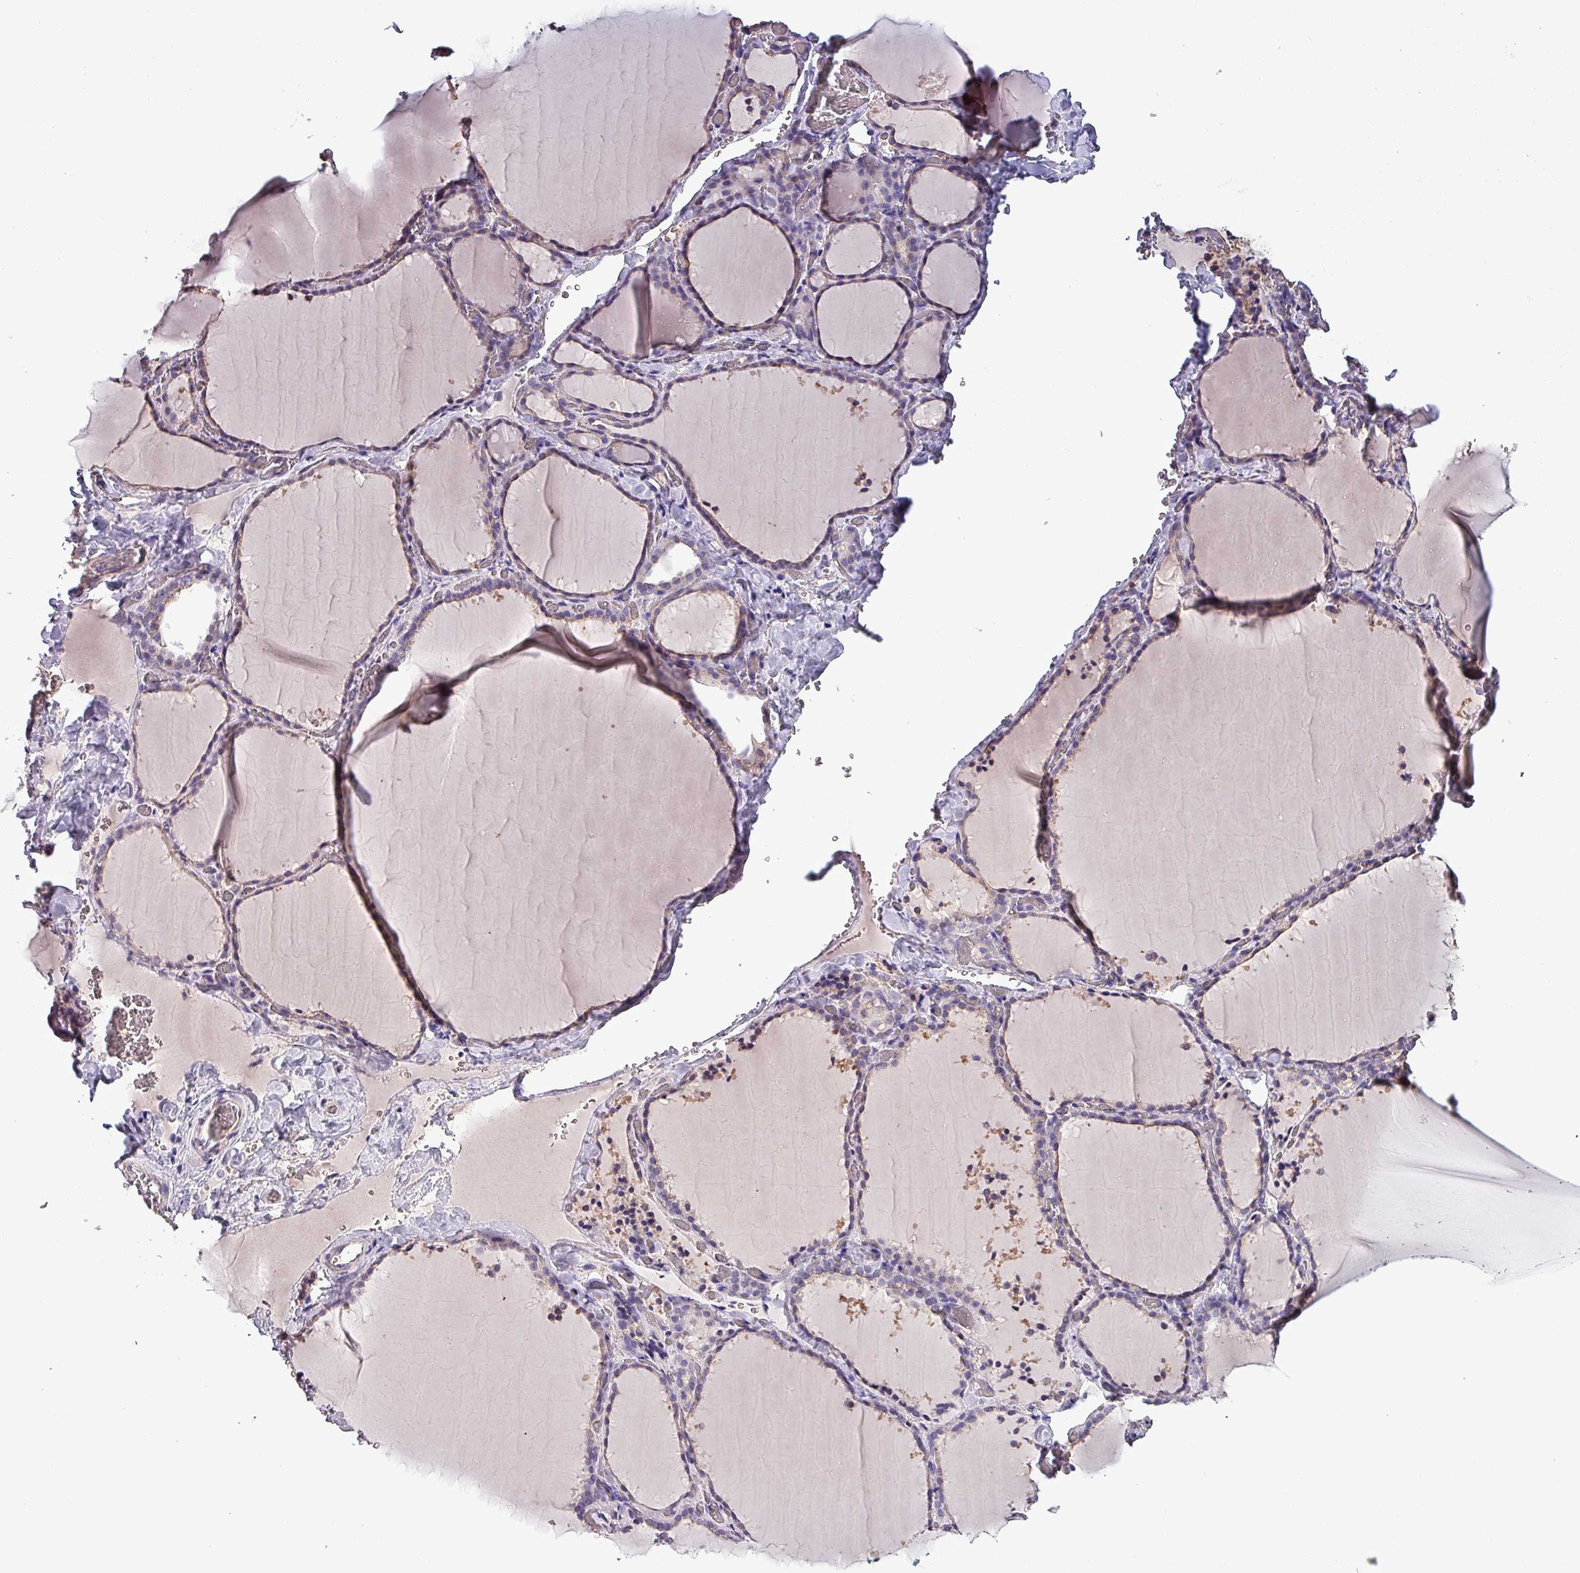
{"staining": {"intensity": "weak", "quantity": "<25%", "location": "cytoplasmic/membranous"}, "tissue": "thyroid gland", "cell_type": "Glandular cells", "image_type": "normal", "snomed": [{"axis": "morphology", "description": "Normal tissue, NOS"}, {"axis": "topography", "description": "Thyroid gland"}], "caption": "Immunohistochemical staining of unremarkable thyroid gland demonstrates no significant expression in glandular cells. Nuclei are stained in blue.", "gene": "HTRA4", "patient": {"sex": "female", "age": 22}}